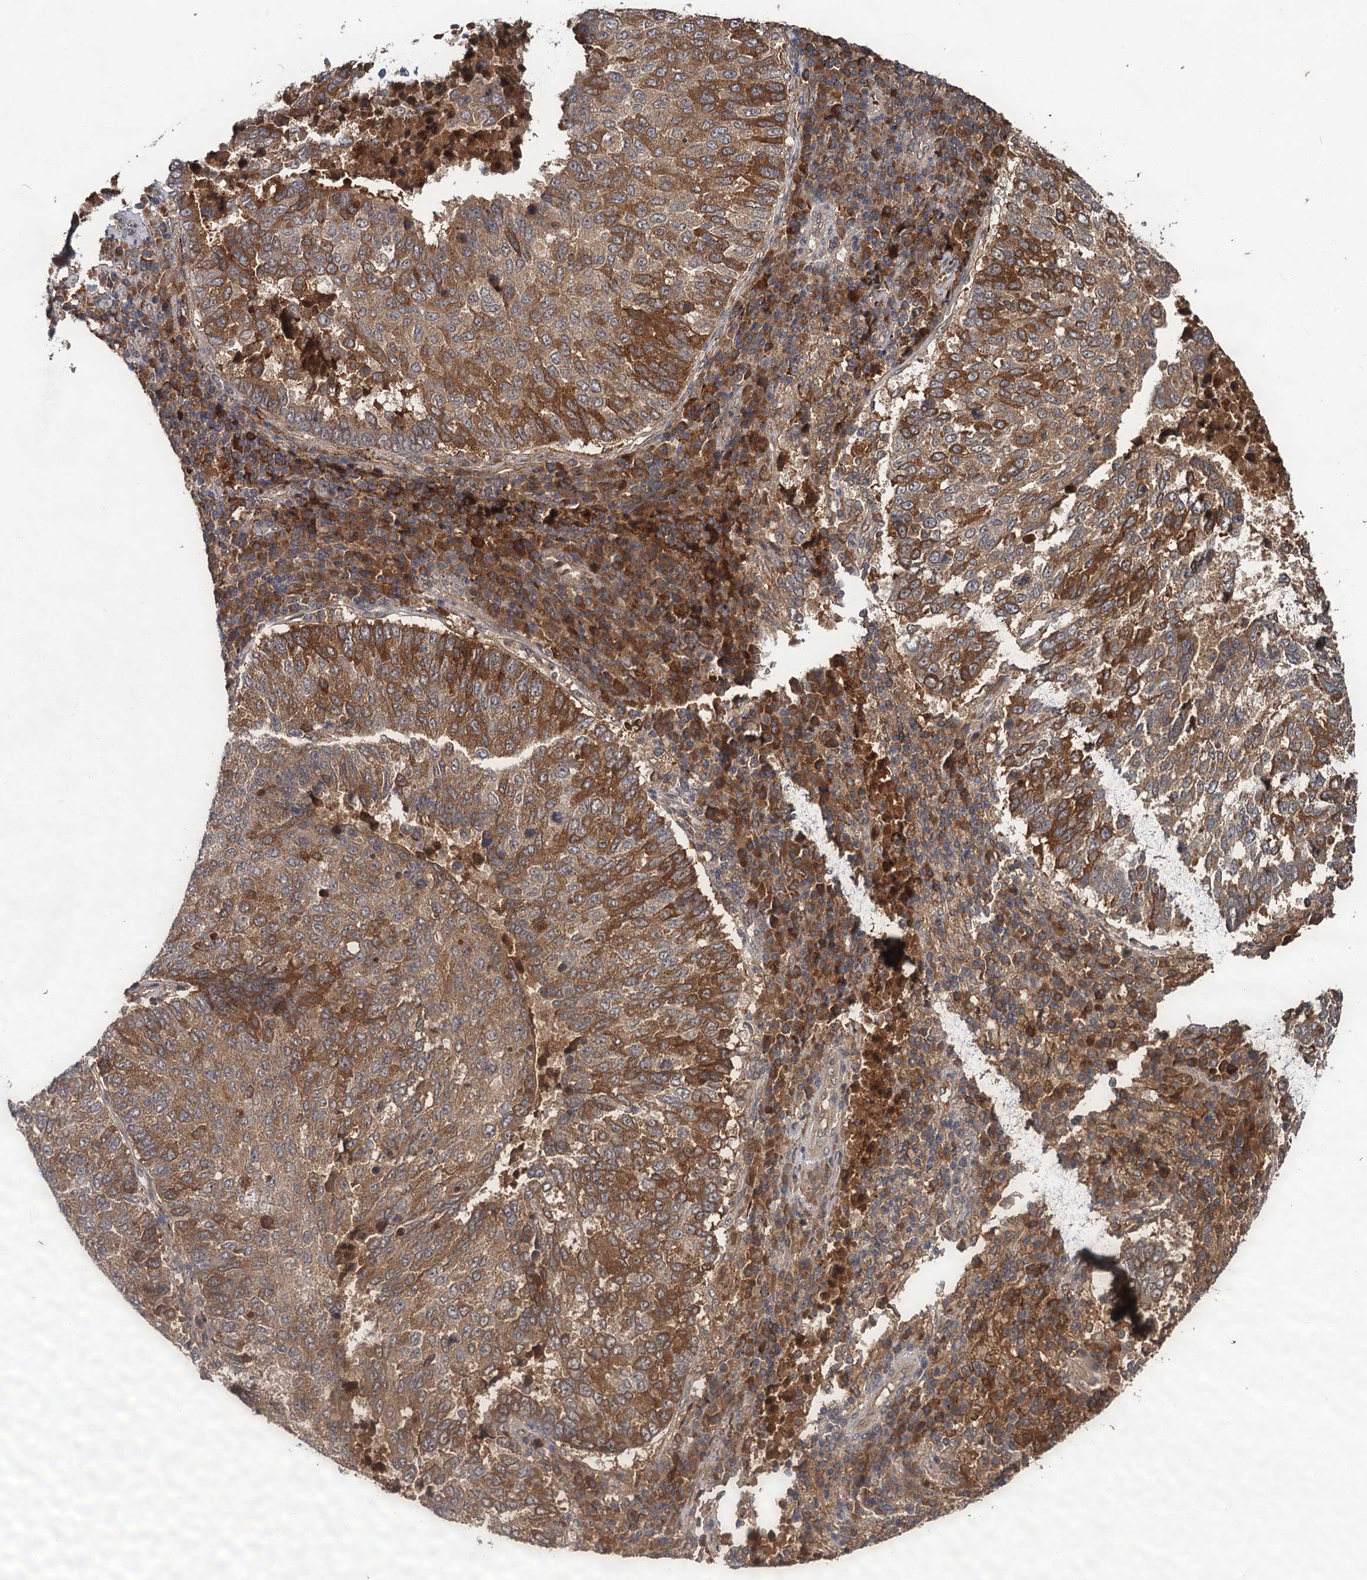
{"staining": {"intensity": "moderate", "quantity": ">75%", "location": "cytoplasmic/membranous"}, "tissue": "lung cancer", "cell_type": "Tumor cells", "image_type": "cancer", "snomed": [{"axis": "morphology", "description": "Squamous cell carcinoma, NOS"}, {"axis": "topography", "description": "Lung"}], "caption": "DAB immunohistochemical staining of lung cancer (squamous cell carcinoma) displays moderate cytoplasmic/membranous protein expression in about >75% of tumor cells.", "gene": "MBD6", "patient": {"sex": "male", "age": 73}}